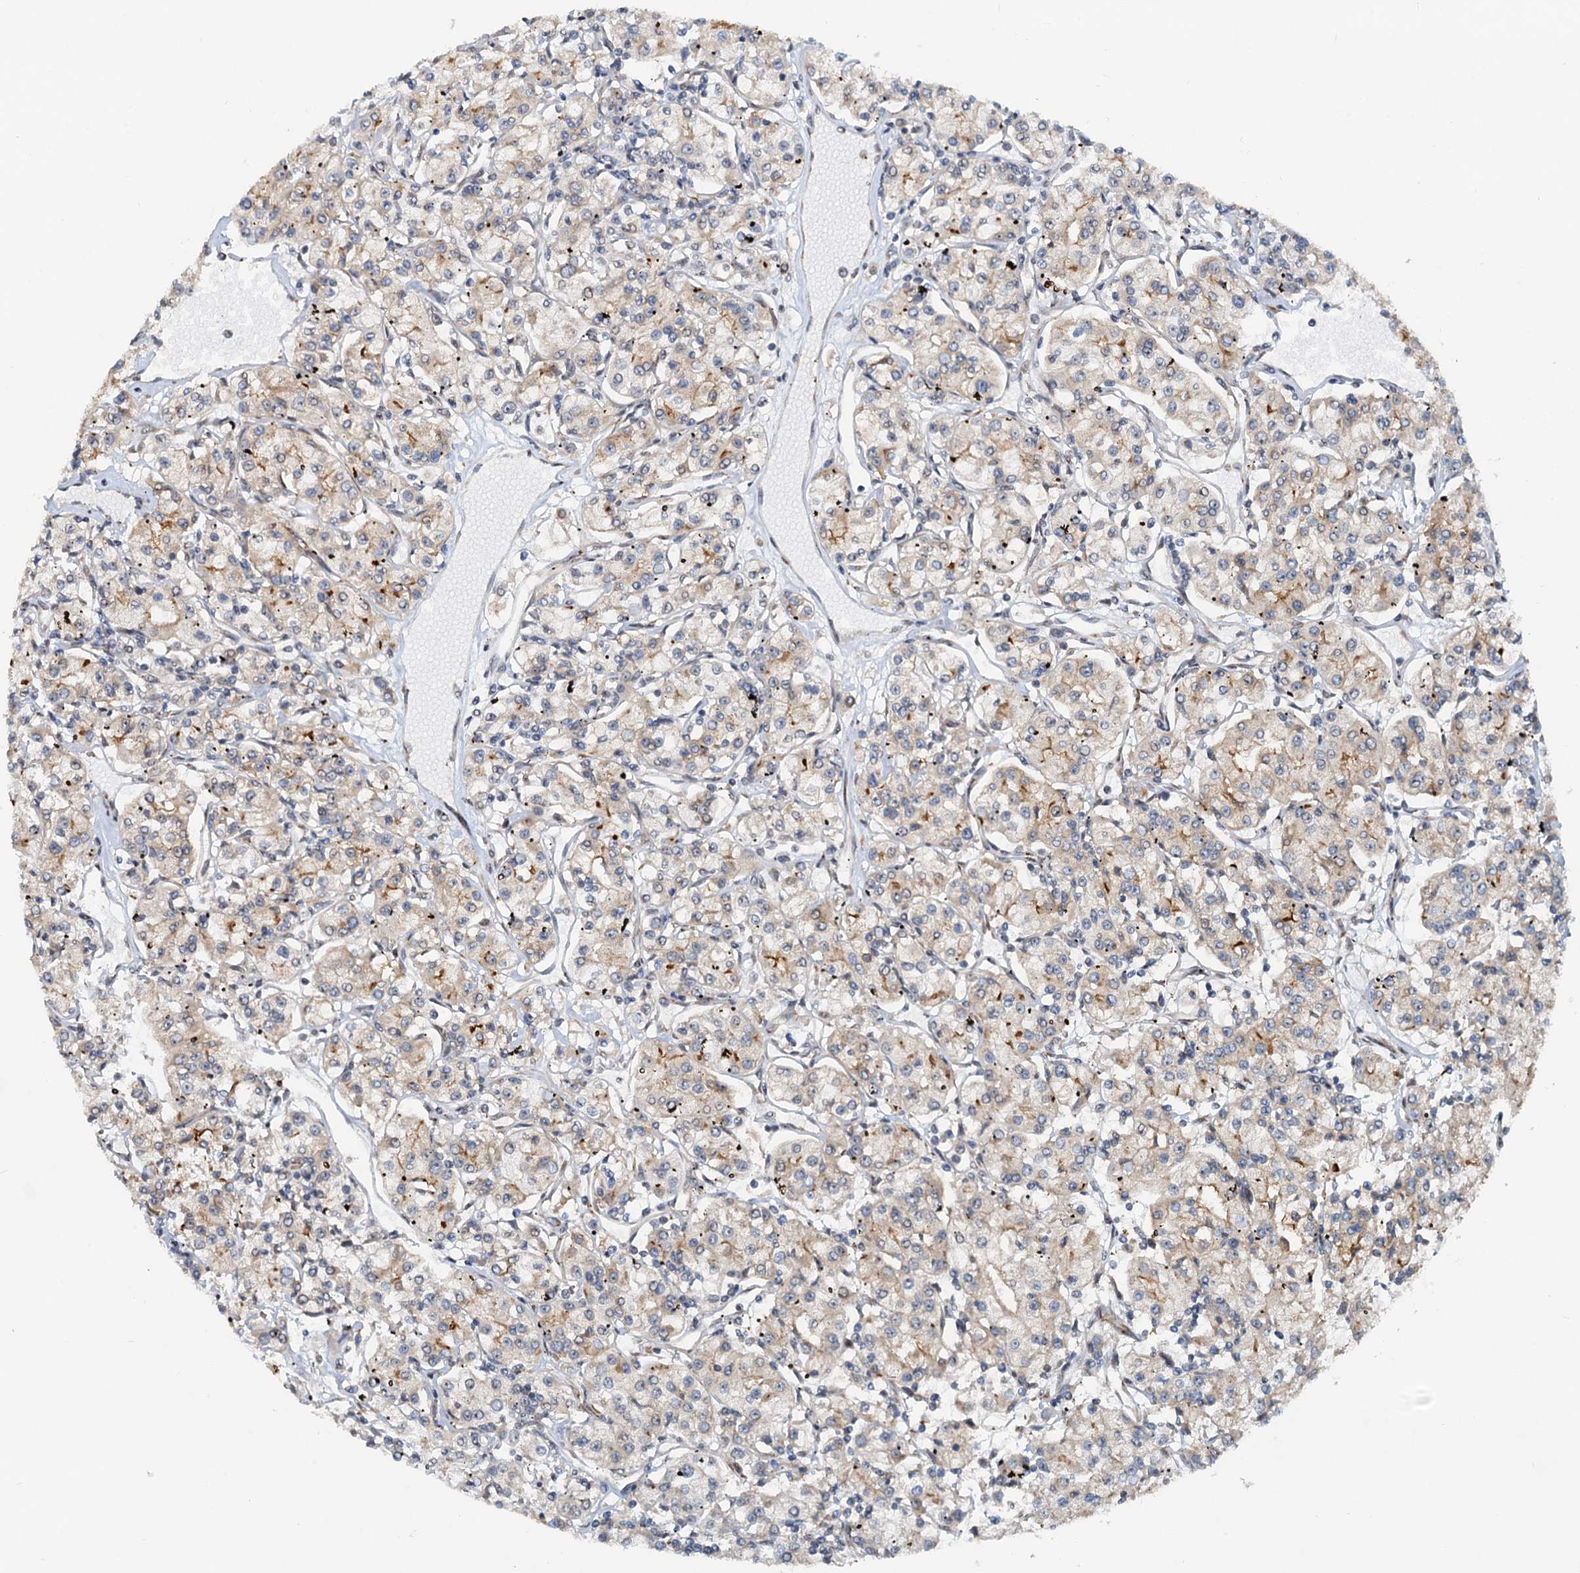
{"staining": {"intensity": "weak", "quantity": "<25%", "location": "cytoplasmic/membranous"}, "tissue": "renal cancer", "cell_type": "Tumor cells", "image_type": "cancer", "snomed": [{"axis": "morphology", "description": "Adenocarcinoma, NOS"}, {"axis": "topography", "description": "Kidney"}], "caption": "Renal cancer (adenocarcinoma) was stained to show a protein in brown. There is no significant staining in tumor cells.", "gene": "CEP68", "patient": {"sex": "female", "age": 59}}